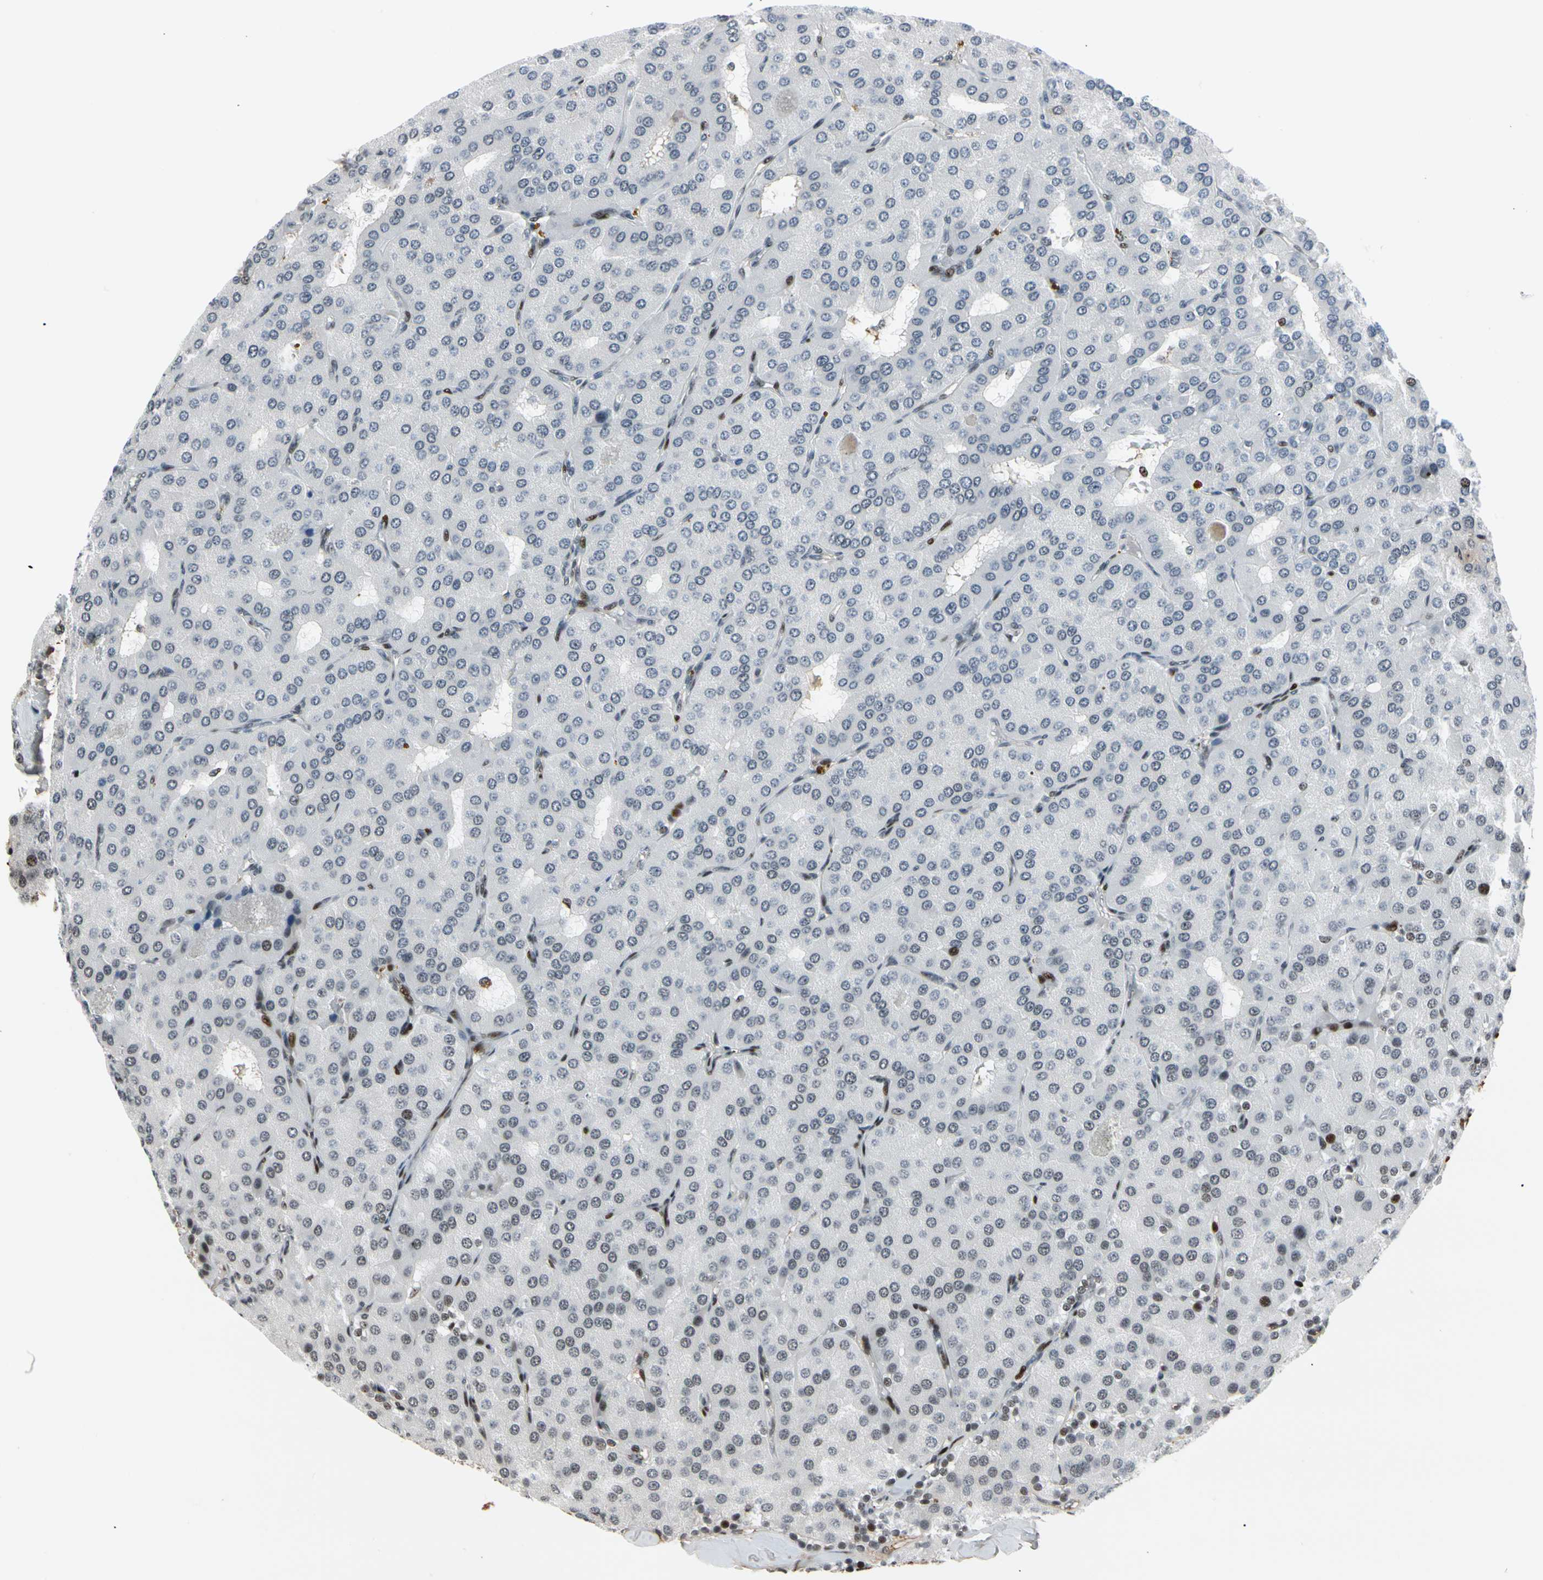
{"staining": {"intensity": "weak", "quantity": "<25%", "location": "nuclear"}, "tissue": "parathyroid gland", "cell_type": "Glandular cells", "image_type": "normal", "snomed": [{"axis": "morphology", "description": "Normal tissue, NOS"}, {"axis": "morphology", "description": "Adenoma, NOS"}, {"axis": "topography", "description": "Parathyroid gland"}], "caption": "IHC image of normal human parathyroid gland stained for a protein (brown), which displays no expression in glandular cells.", "gene": "FOXO3", "patient": {"sex": "female", "age": 86}}